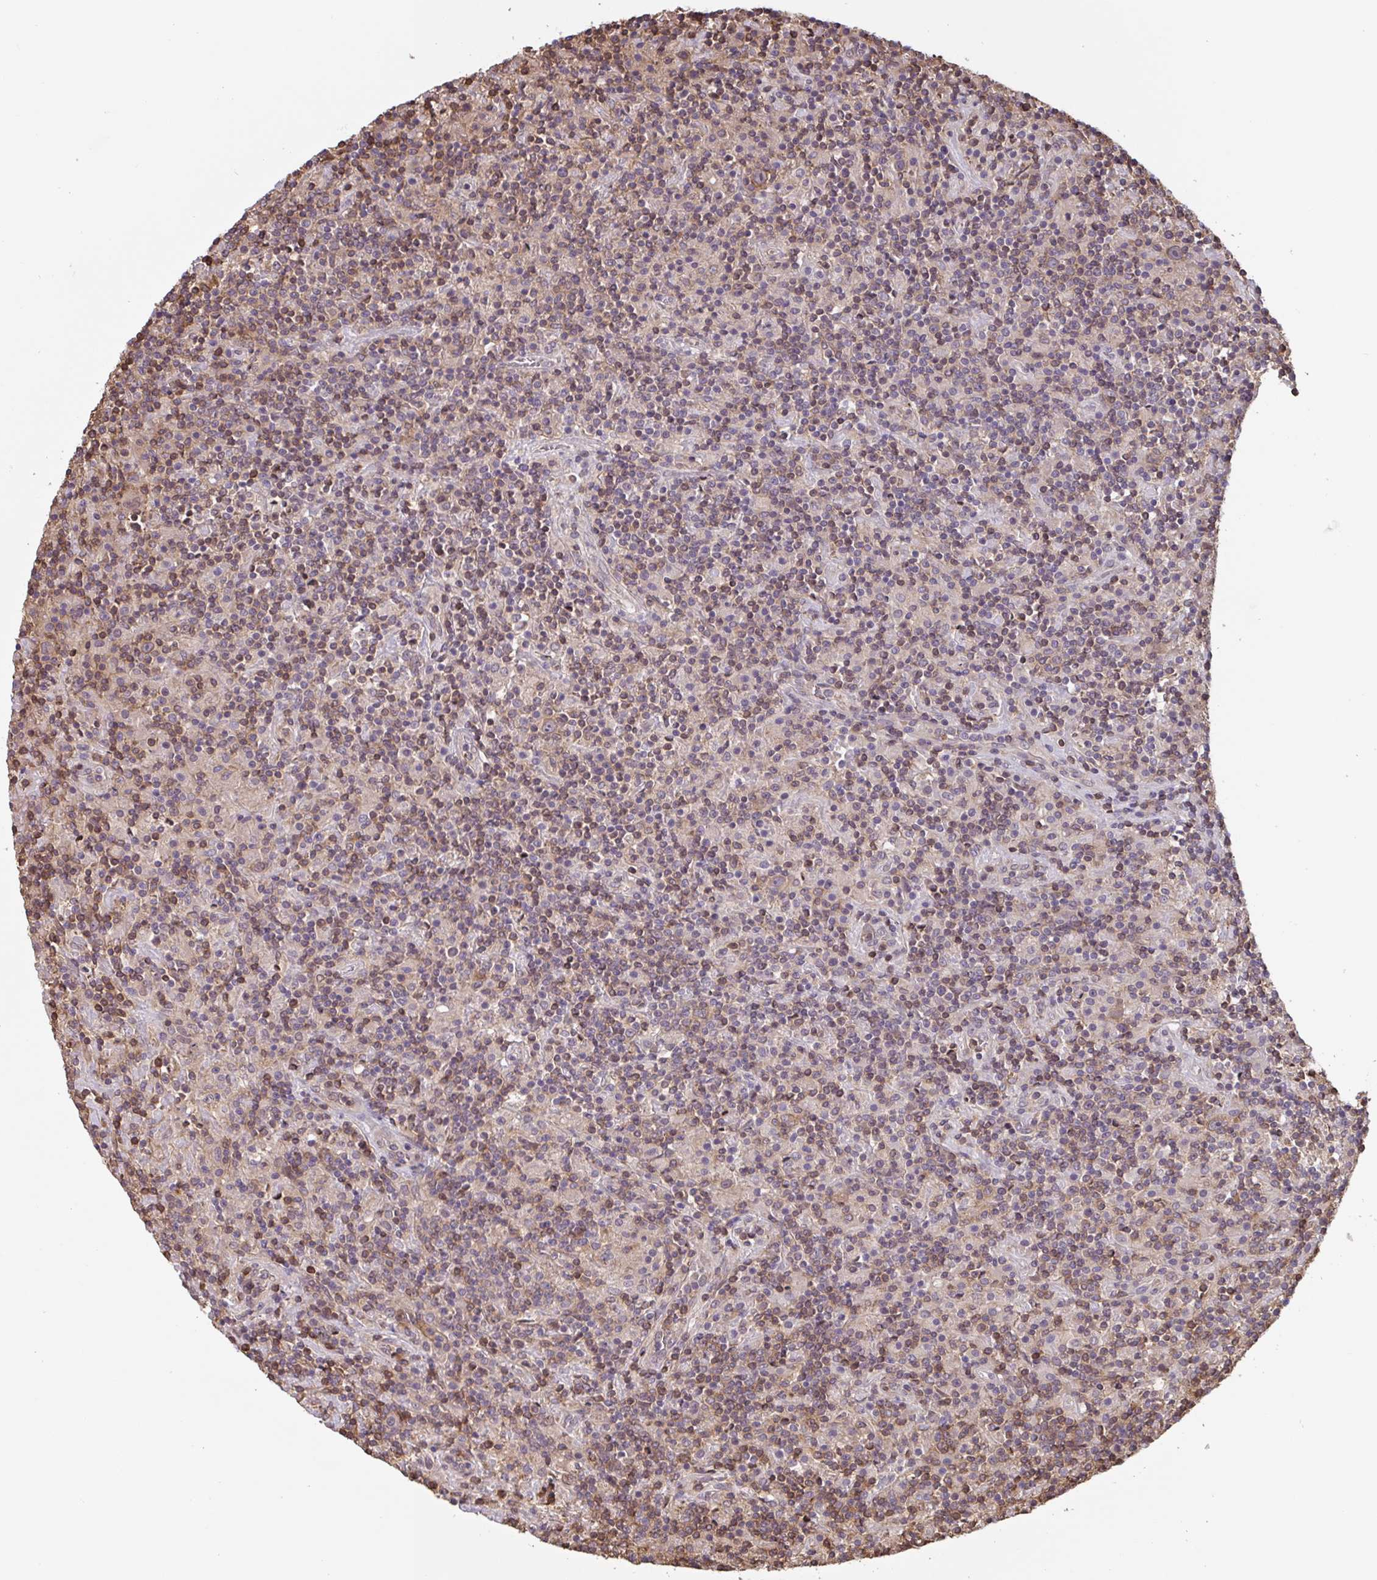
{"staining": {"intensity": "moderate", "quantity": ">75%", "location": "cytoplasmic/membranous"}, "tissue": "lymphoma", "cell_type": "Tumor cells", "image_type": "cancer", "snomed": [{"axis": "morphology", "description": "Hodgkin's disease, NOS"}, {"axis": "topography", "description": "Lymph node"}], "caption": "This image reveals Hodgkin's disease stained with immunohistochemistry (IHC) to label a protein in brown. The cytoplasmic/membranous of tumor cells show moderate positivity for the protein. Nuclei are counter-stained blue.", "gene": "OTOP2", "patient": {"sex": "male", "age": 70}}